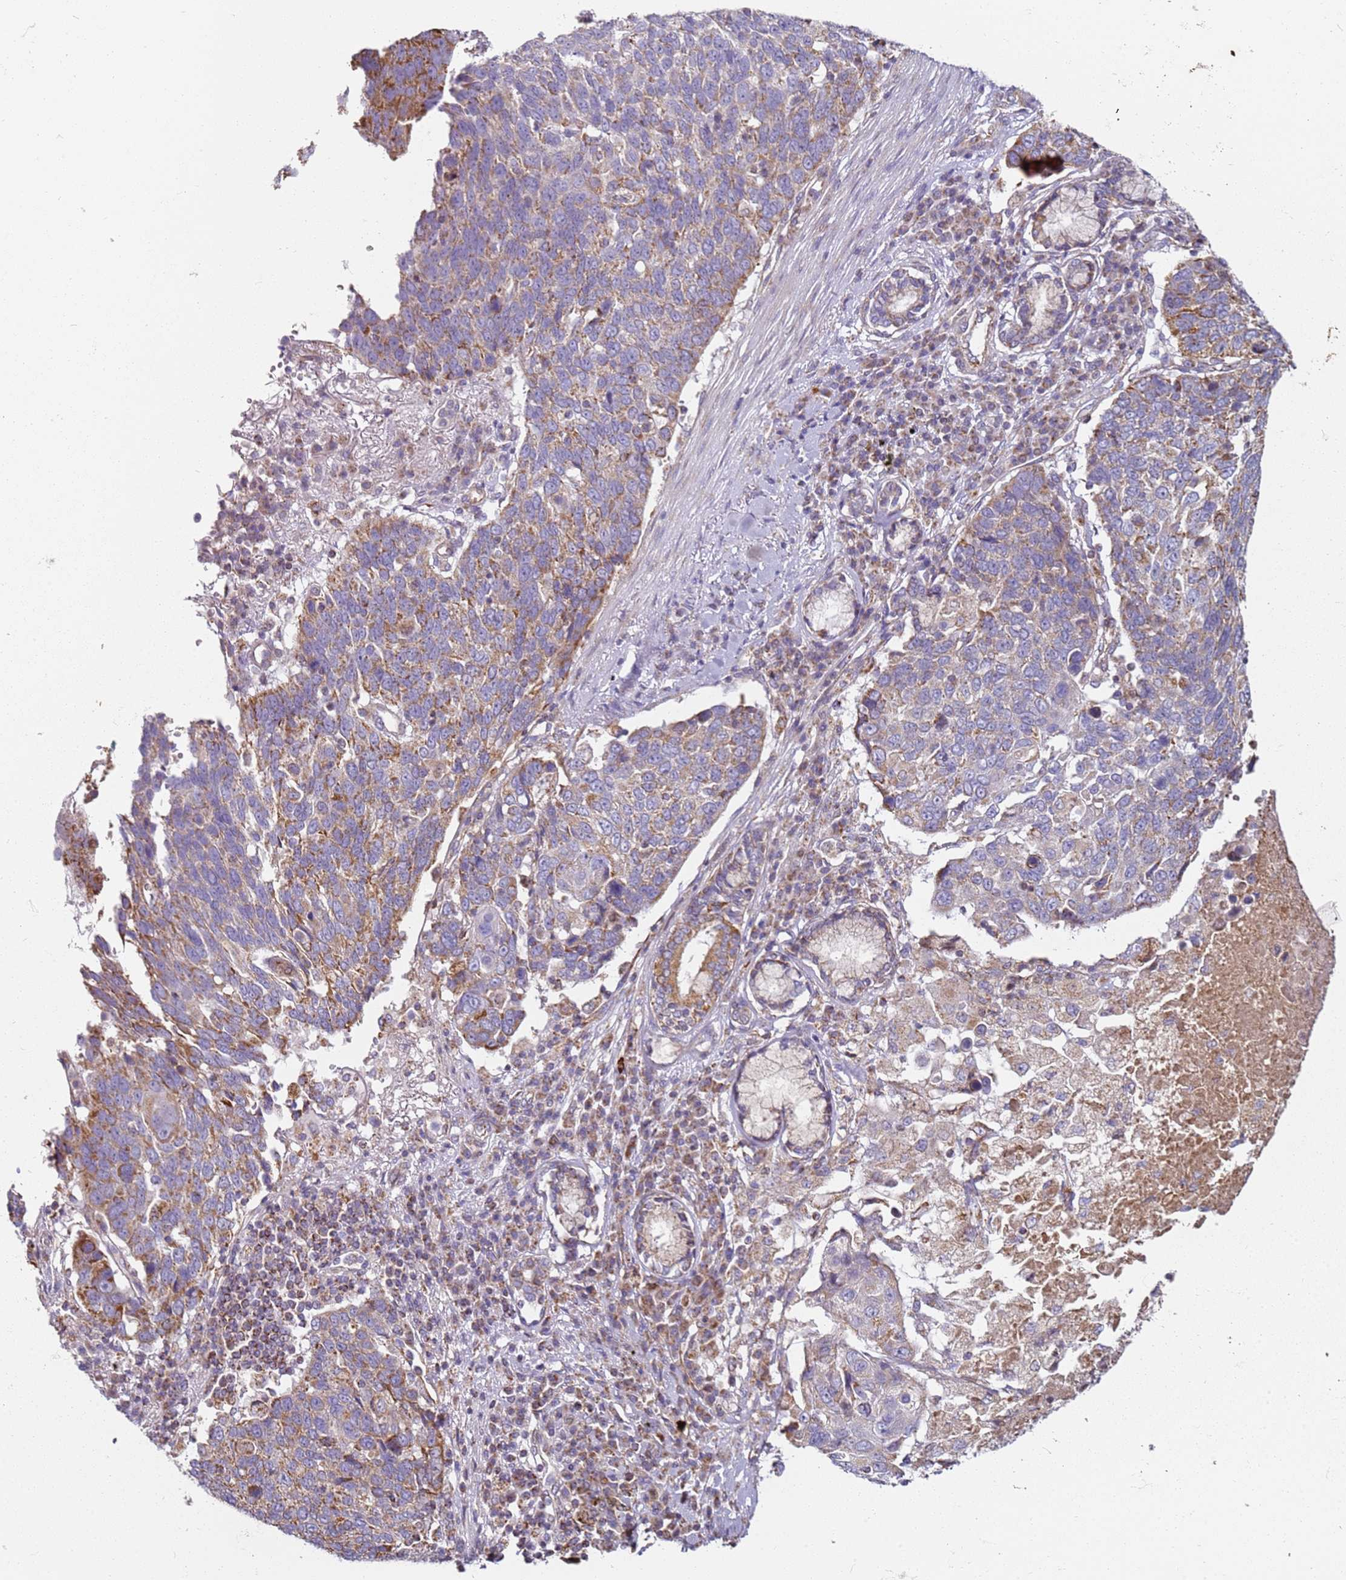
{"staining": {"intensity": "moderate", "quantity": ">75%", "location": "cytoplasmic/membranous"}, "tissue": "lung cancer", "cell_type": "Tumor cells", "image_type": "cancer", "snomed": [{"axis": "morphology", "description": "Squamous cell carcinoma, NOS"}, {"axis": "topography", "description": "Lung"}], "caption": "The image reveals staining of lung cancer (squamous cell carcinoma), revealing moderate cytoplasmic/membranous protein staining (brown color) within tumor cells. The staining is performed using DAB brown chromogen to label protein expression. The nuclei are counter-stained blue using hematoxylin.", "gene": "ALS2", "patient": {"sex": "male", "age": 66}}